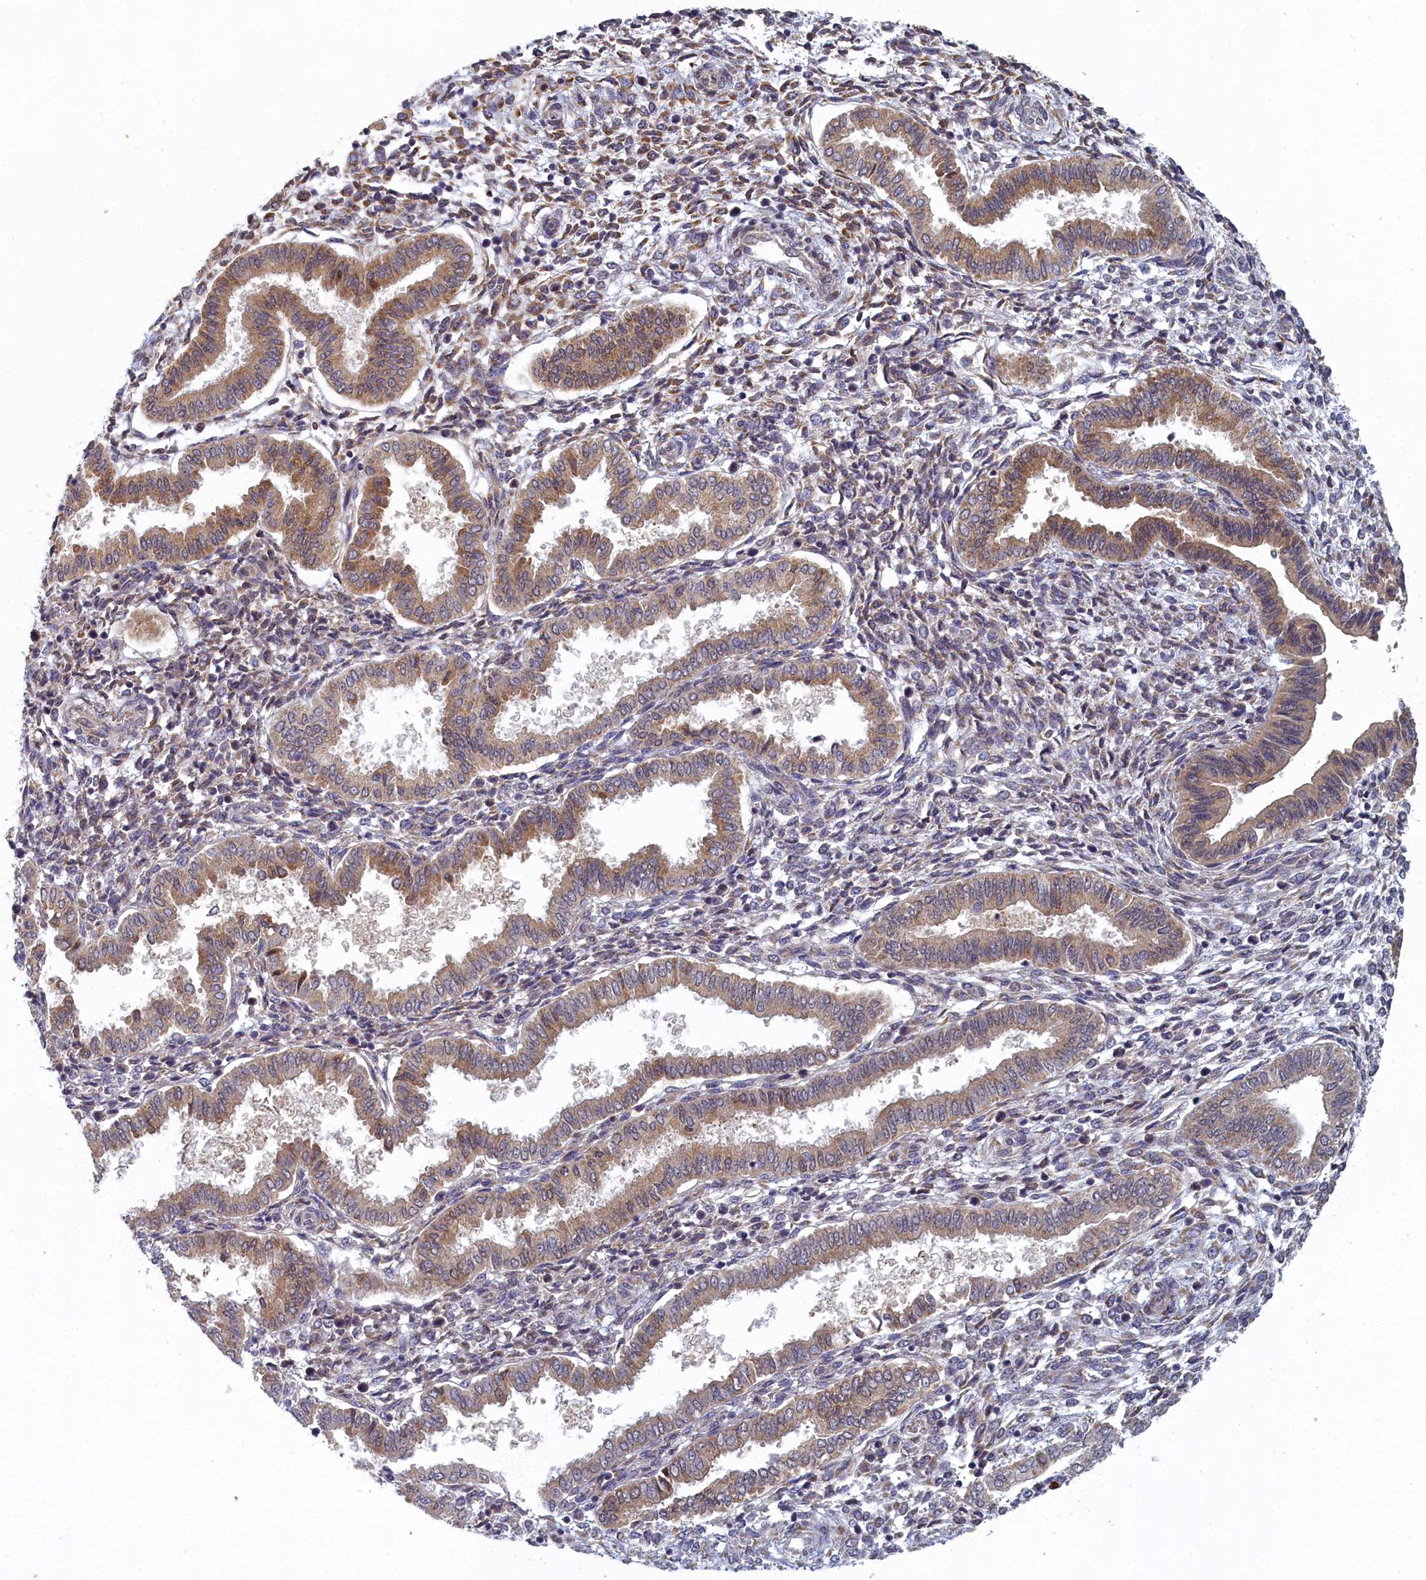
{"staining": {"intensity": "weak", "quantity": "25%-75%", "location": "cytoplasmic/membranous"}, "tissue": "endometrium", "cell_type": "Cells in endometrial stroma", "image_type": "normal", "snomed": [{"axis": "morphology", "description": "Normal tissue, NOS"}, {"axis": "topography", "description": "Endometrium"}], "caption": "Protein analysis of benign endometrium shows weak cytoplasmic/membranous positivity in approximately 25%-75% of cells in endometrial stroma.", "gene": "DNAJC17", "patient": {"sex": "female", "age": 24}}